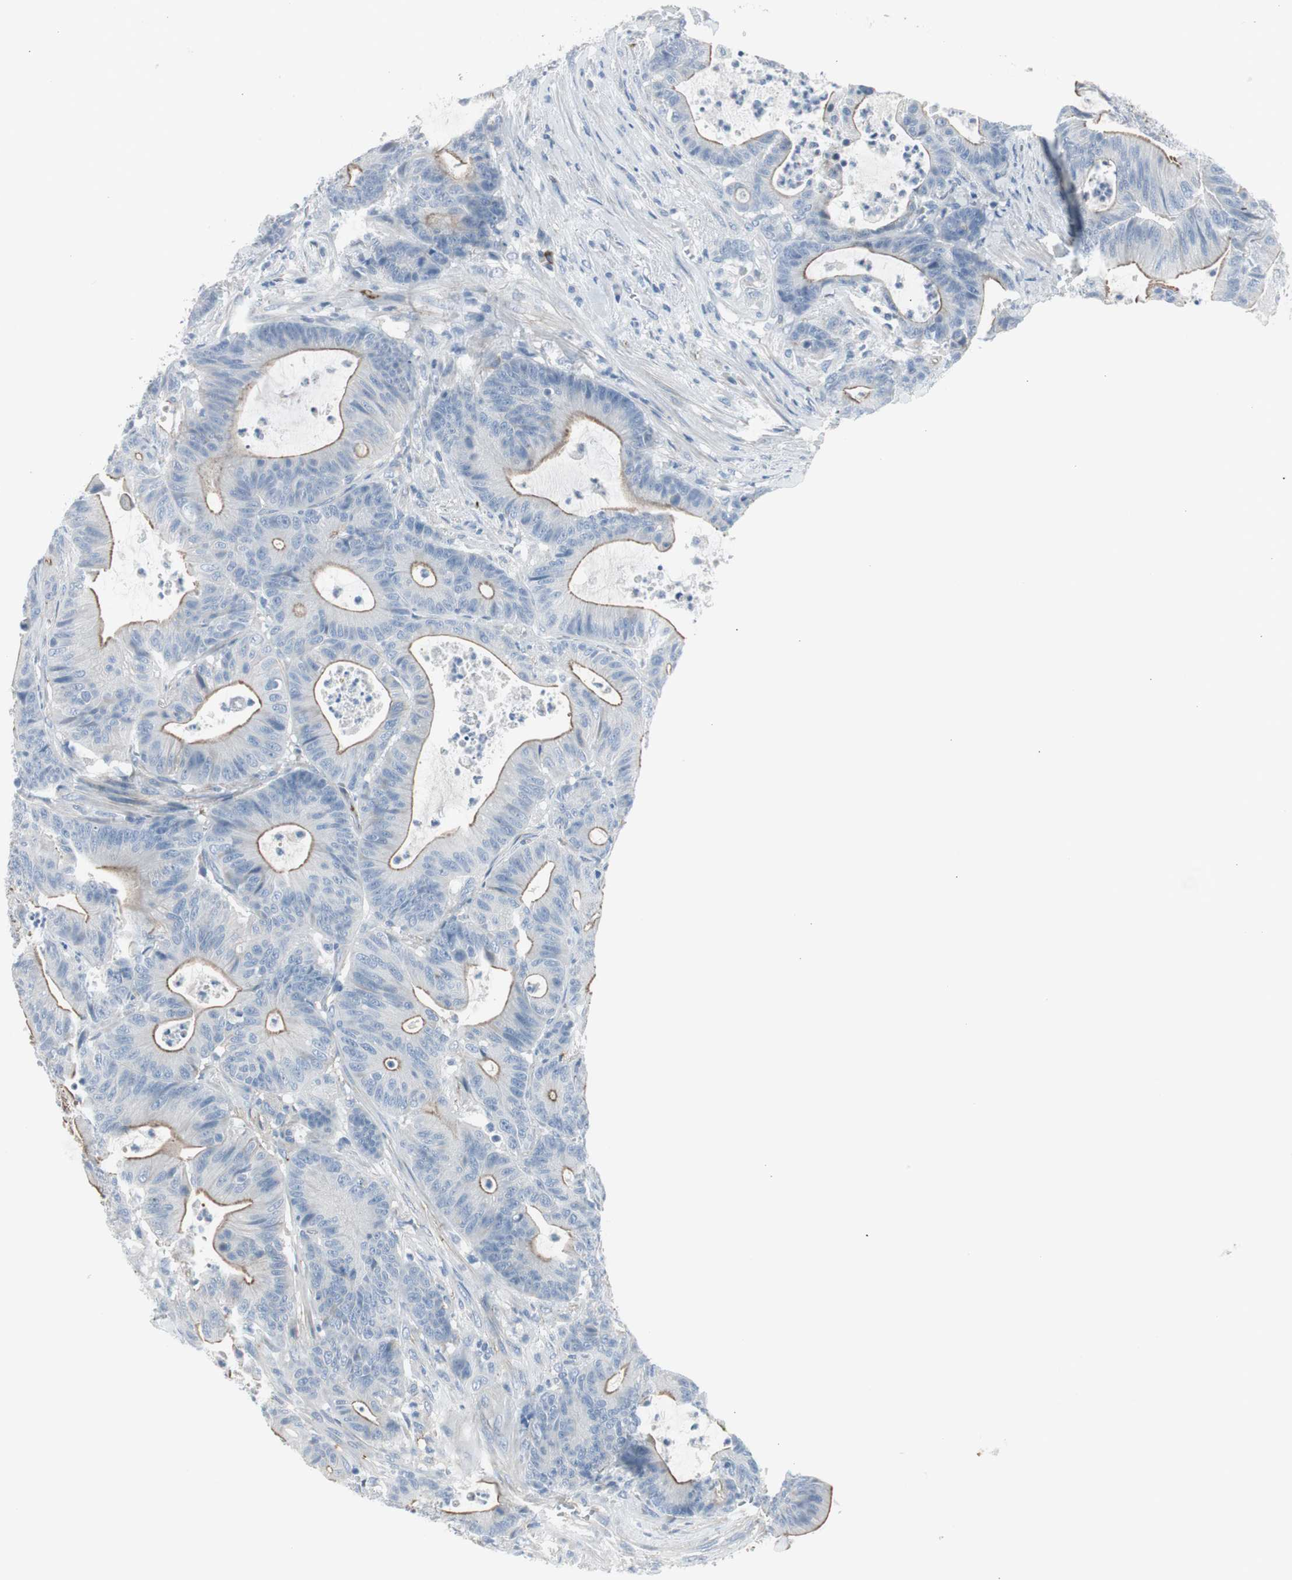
{"staining": {"intensity": "moderate", "quantity": "<25%", "location": "cytoplasmic/membranous"}, "tissue": "colorectal cancer", "cell_type": "Tumor cells", "image_type": "cancer", "snomed": [{"axis": "morphology", "description": "Adenocarcinoma, NOS"}, {"axis": "topography", "description": "Colon"}], "caption": "A low amount of moderate cytoplasmic/membranous positivity is present in approximately <25% of tumor cells in colorectal cancer (adenocarcinoma) tissue.", "gene": "CACNA2D1", "patient": {"sex": "female", "age": 84}}